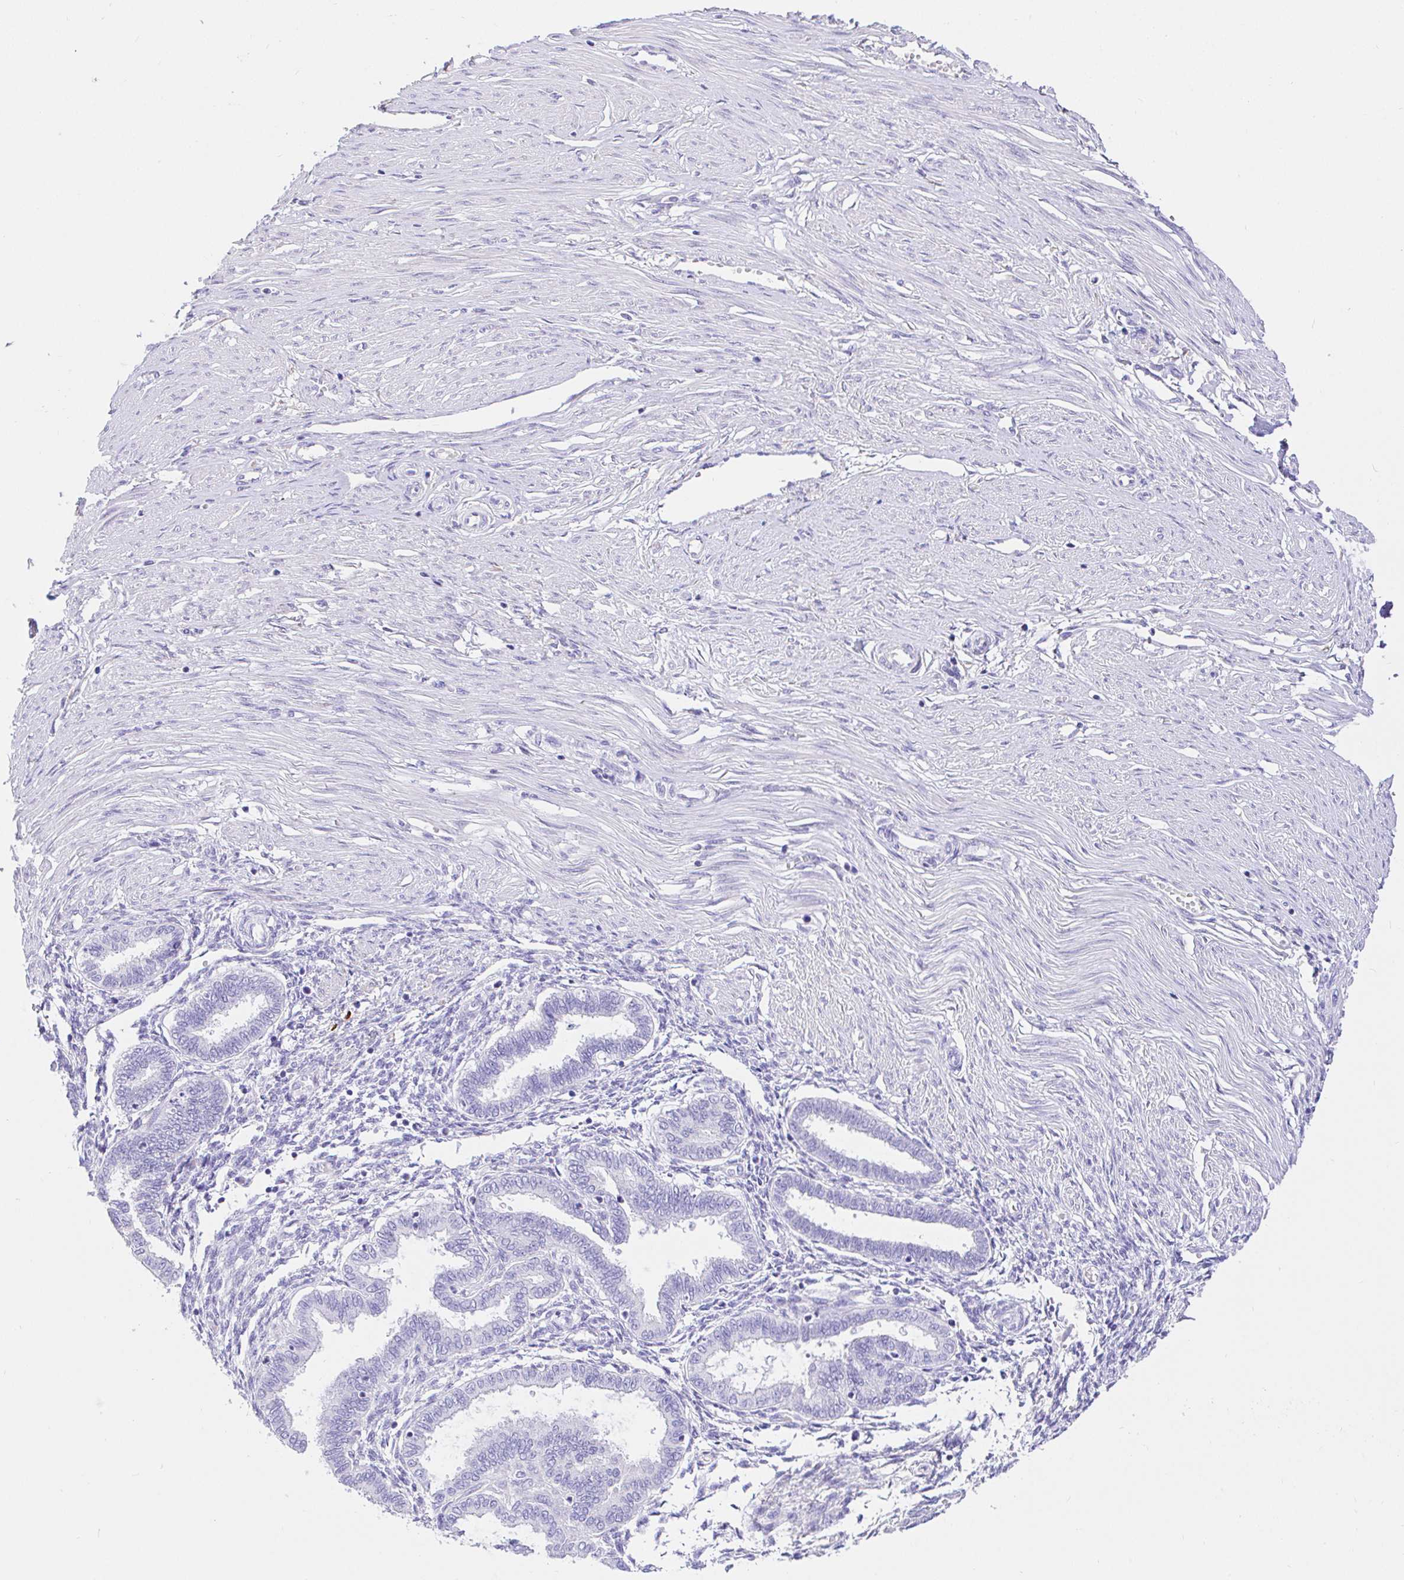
{"staining": {"intensity": "negative", "quantity": "none", "location": "none"}, "tissue": "endometrium", "cell_type": "Cells in endometrial stroma", "image_type": "normal", "snomed": [{"axis": "morphology", "description": "Normal tissue, NOS"}, {"axis": "topography", "description": "Endometrium"}], "caption": "High power microscopy photomicrograph of an IHC photomicrograph of unremarkable endometrium, revealing no significant expression in cells in endometrial stroma. (IHC, brightfield microscopy, high magnification).", "gene": "CCDC62", "patient": {"sex": "female", "age": 33}}